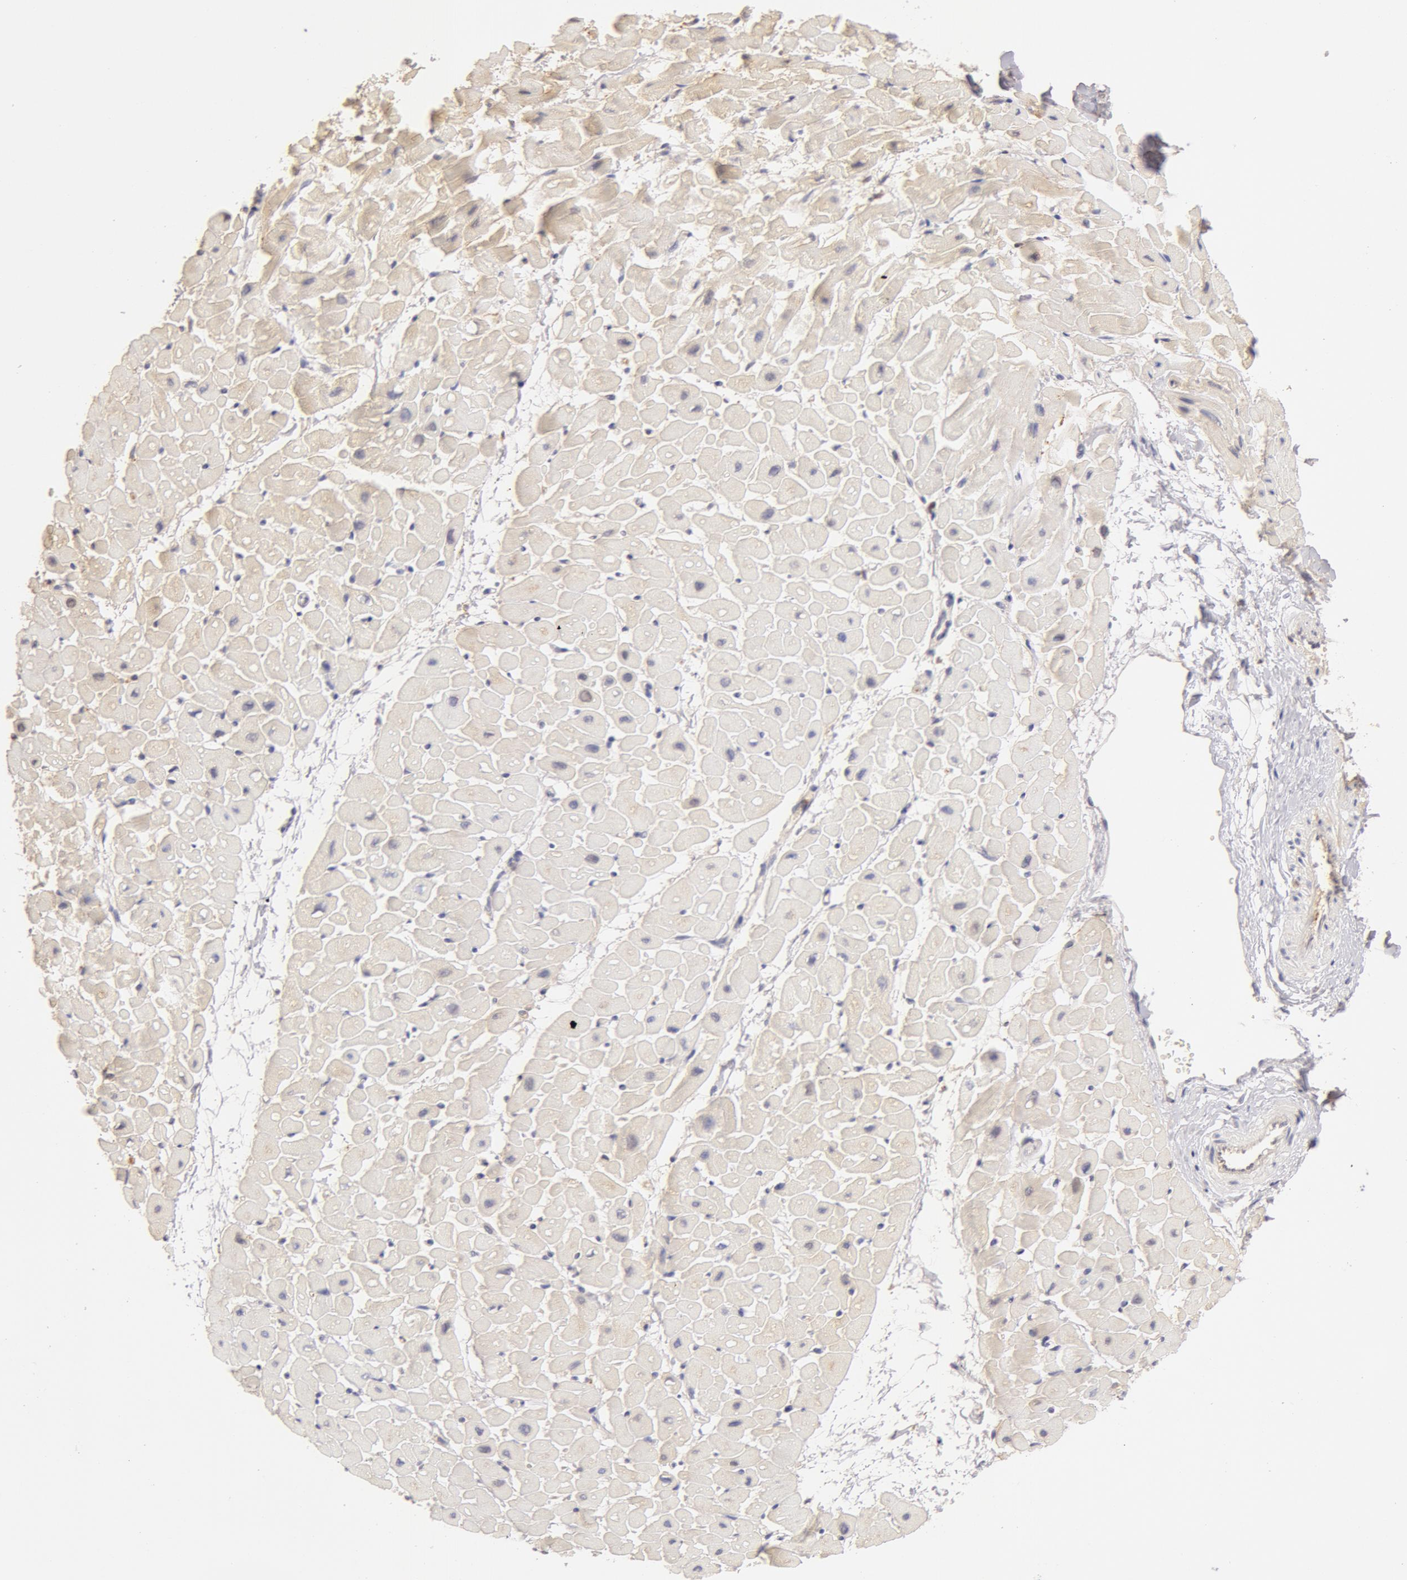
{"staining": {"intensity": "negative", "quantity": "none", "location": "none"}, "tissue": "heart muscle", "cell_type": "Cardiomyocytes", "image_type": "normal", "snomed": [{"axis": "morphology", "description": "Normal tissue, NOS"}, {"axis": "topography", "description": "Heart"}], "caption": "Immunohistochemistry micrograph of unremarkable heart muscle stained for a protein (brown), which displays no staining in cardiomyocytes.", "gene": "AHSG", "patient": {"sex": "male", "age": 45}}